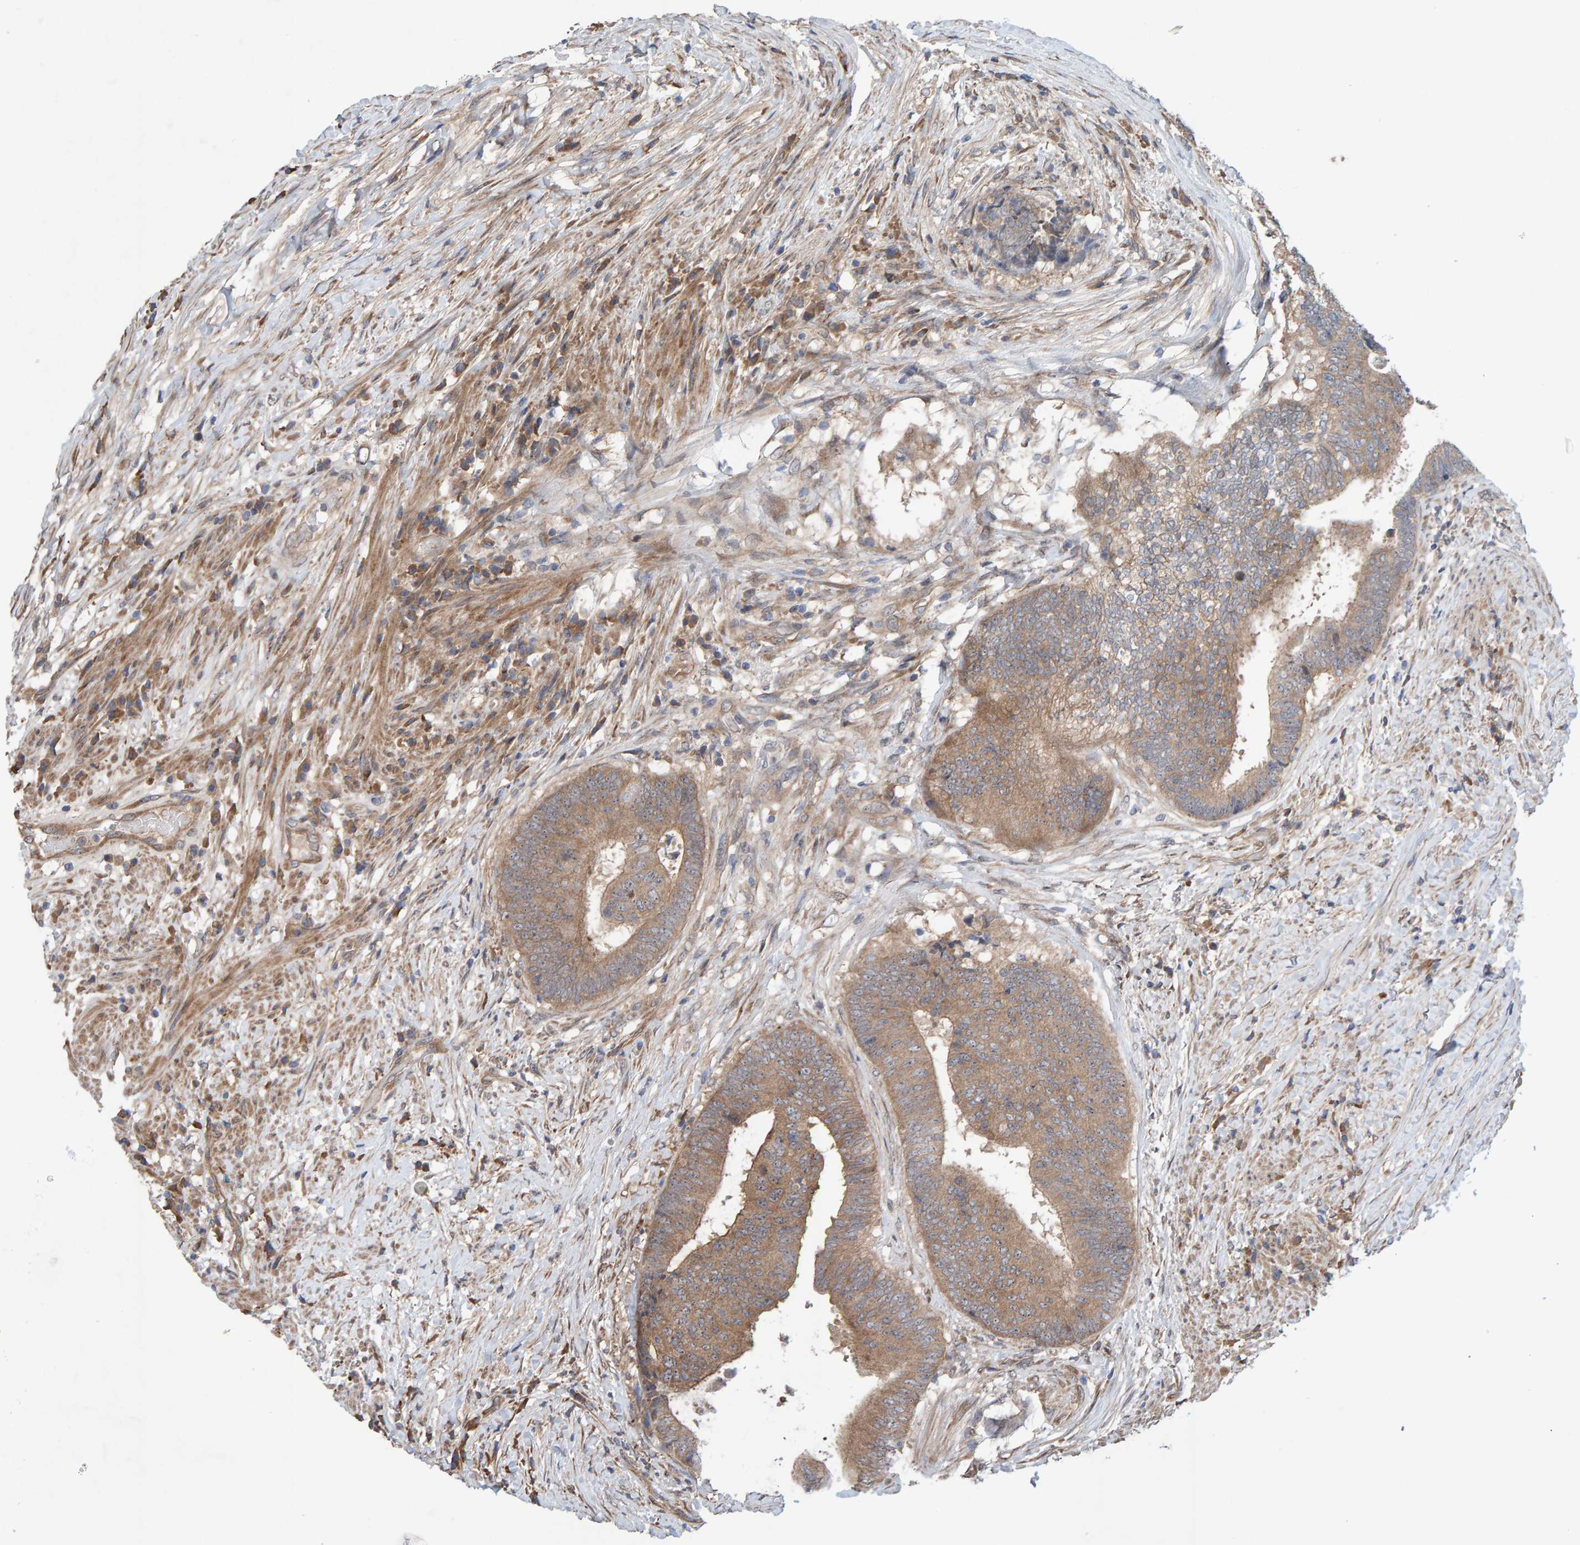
{"staining": {"intensity": "moderate", "quantity": ">75%", "location": "cytoplasmic/membranous"}, "tissue": "colorectal cancer", "cell_type": "Tumor cells", "image_type": "cancer", "snomed": [{"axis": "morphology", "description": "Adenocarcinoma, NOS"}, {"axis": "topography", "description": "Rectum"}], "caption": "The histopathology image reveals immunohistochemical staining of adenocarcinoma (colorectal). There is moderate cytoplasmic/membranous expression is present in about >75% of tumor cells.", "gene": "LRSAM1", "patient": {"sex": "male", "age": 72}}